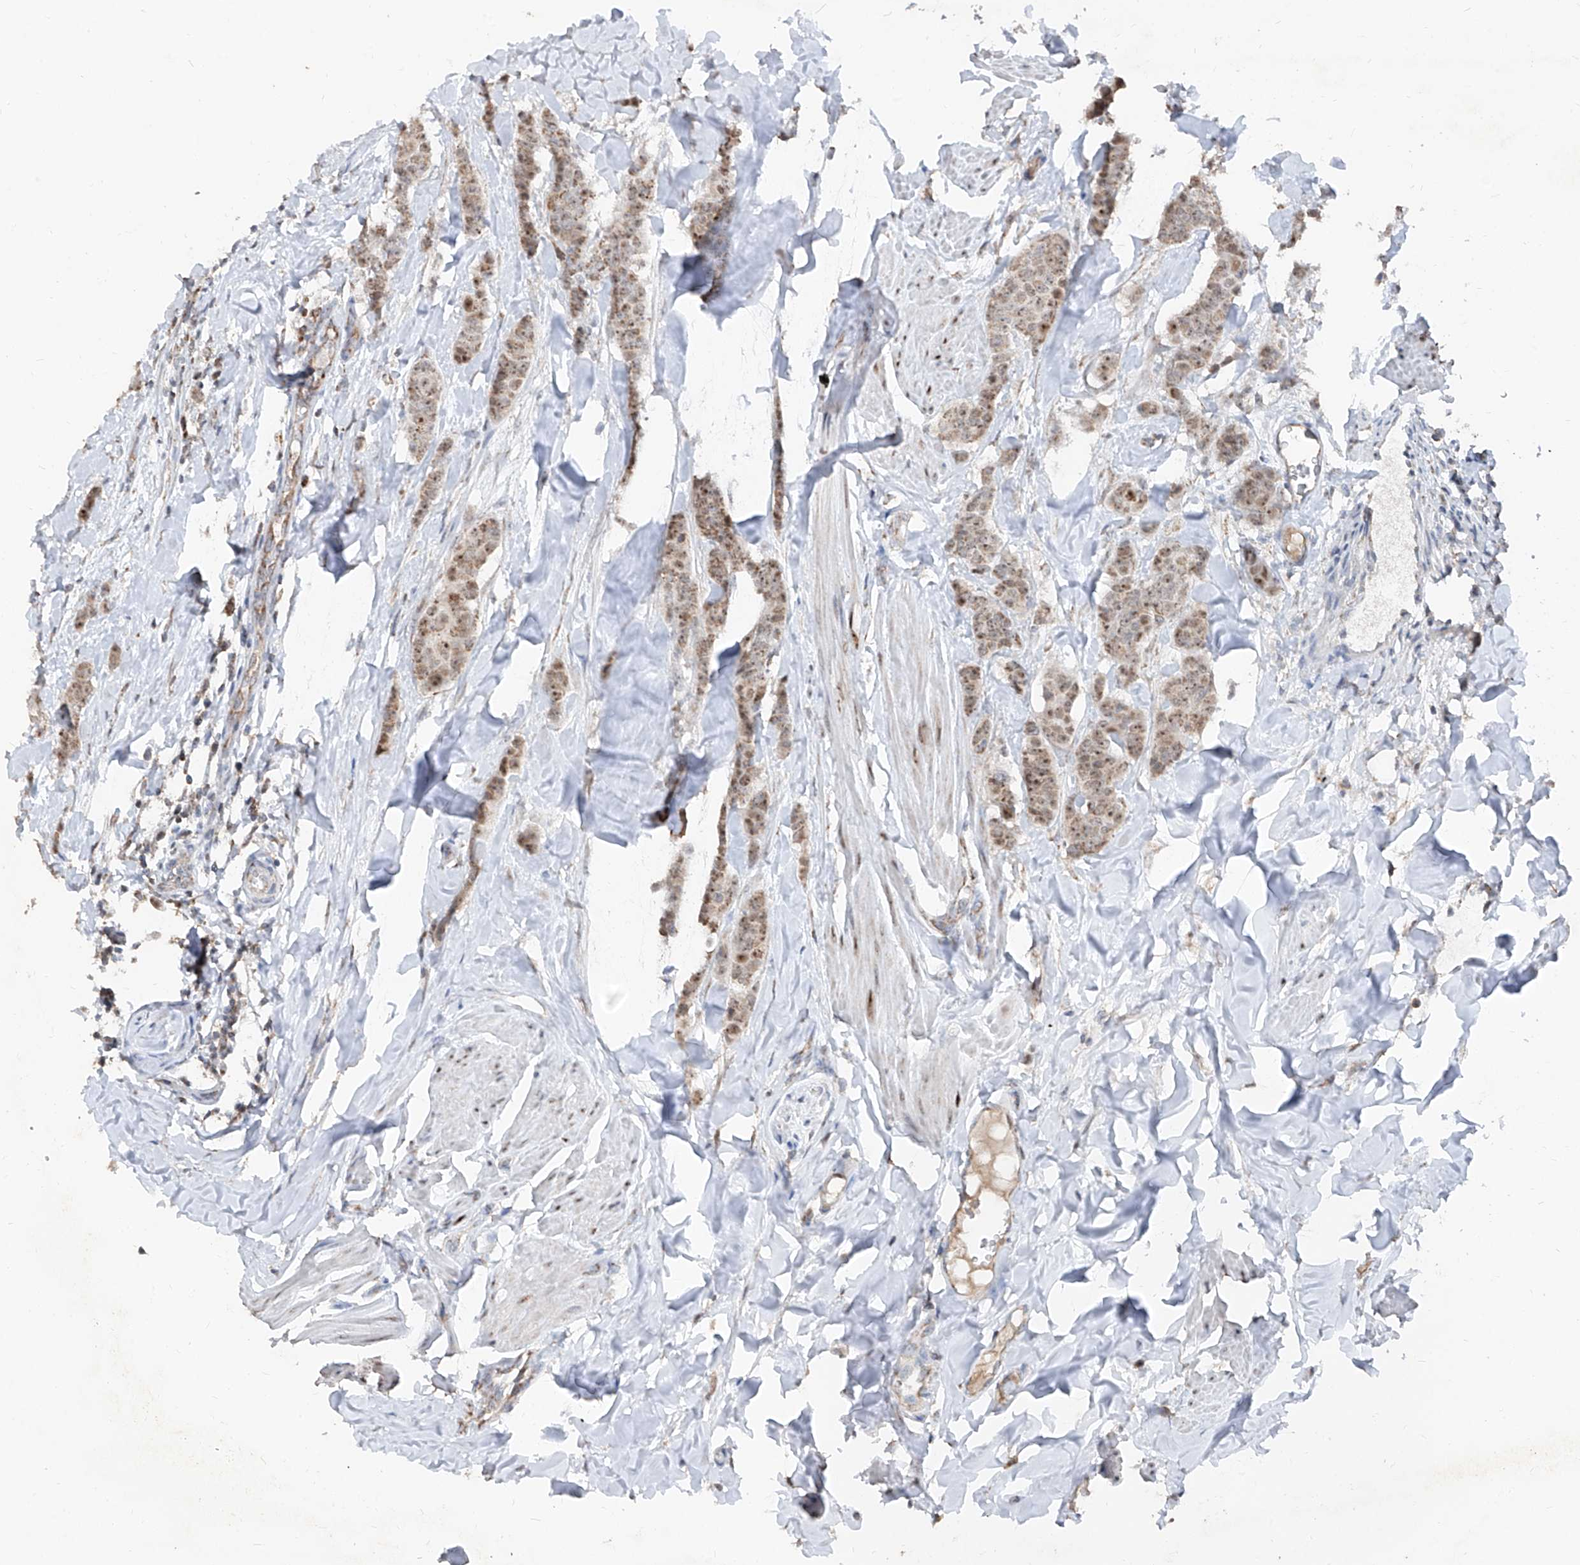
{"staining": {"intensity": "moderate", "quantity": ">75%", "location": "cytoplasmic/membranous,nuclear"}, "tissue": "breast cancer", "cell_type": "Tumor cells", "image_type": "cancer", "snomed": [{"axis": "morphology", "description": "Duct carcinoma"}, {"axis": "topography", "description": "Breast"}], "caption": "Protein staining displays moderate cytoplasmic/membranous and nuclear staining in approximately >75% of tumor cells in breast infiltrating ductal carcinoma.", "gene": "NDUFB3", "patient": {"sex": "female", "age": 40}}